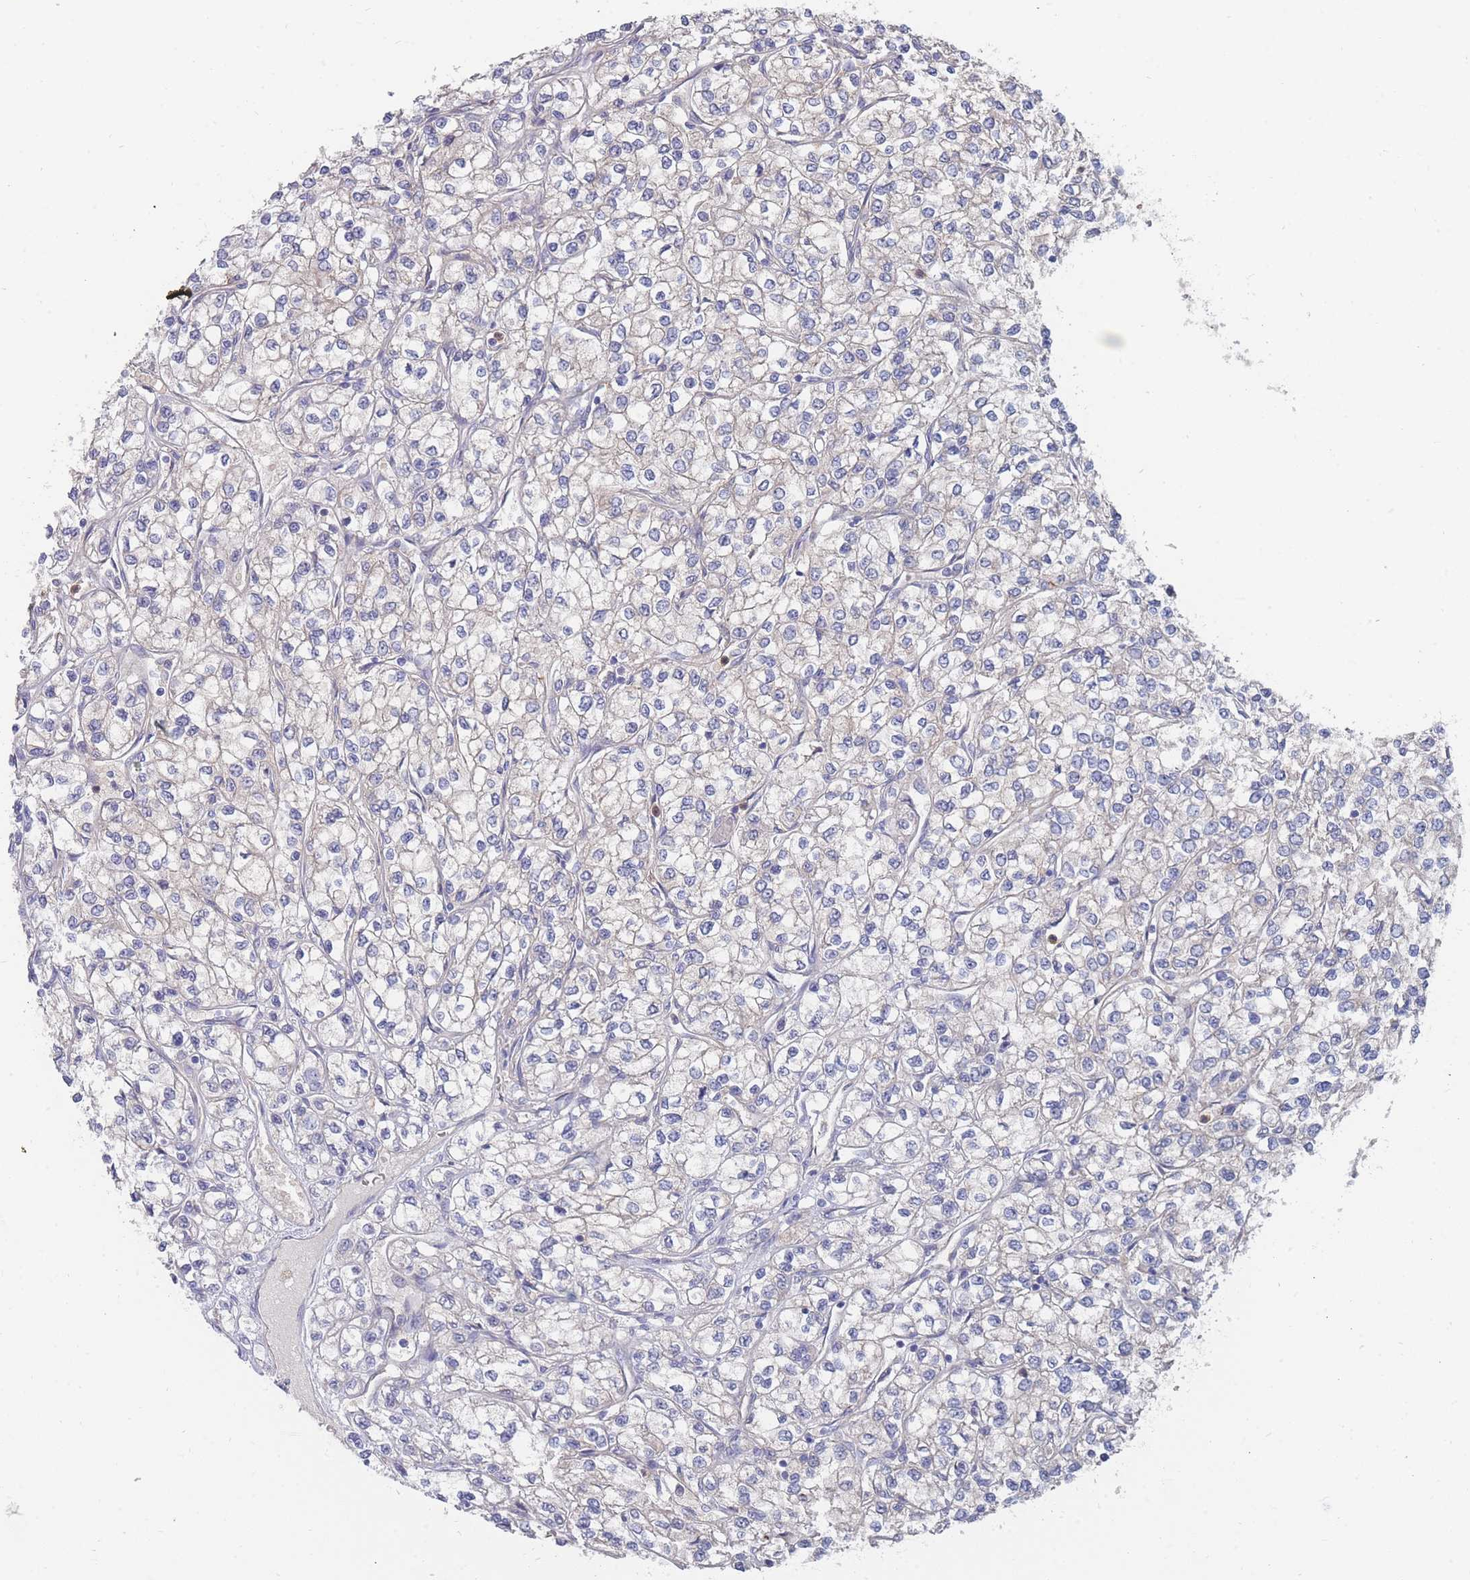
{"staining": {"intensity": "negative", "quantity": "none", "location": "none"}, "tissue": "renal cancer", "cell_type": "Tumor cells", "image_type": "cancer", "snomed": [{"axis": "morphology", "description": "Adenocarcinoma, NOS"}, {"axis": "topography", "description": "Kidney"}], "caption": "Human adenocarcinoma (renal) stained for a protein using immunohistochemistry displays no expression in tumor cells.", "gene": "NUB1", "patient": {"sex": "male", "age": 80}}